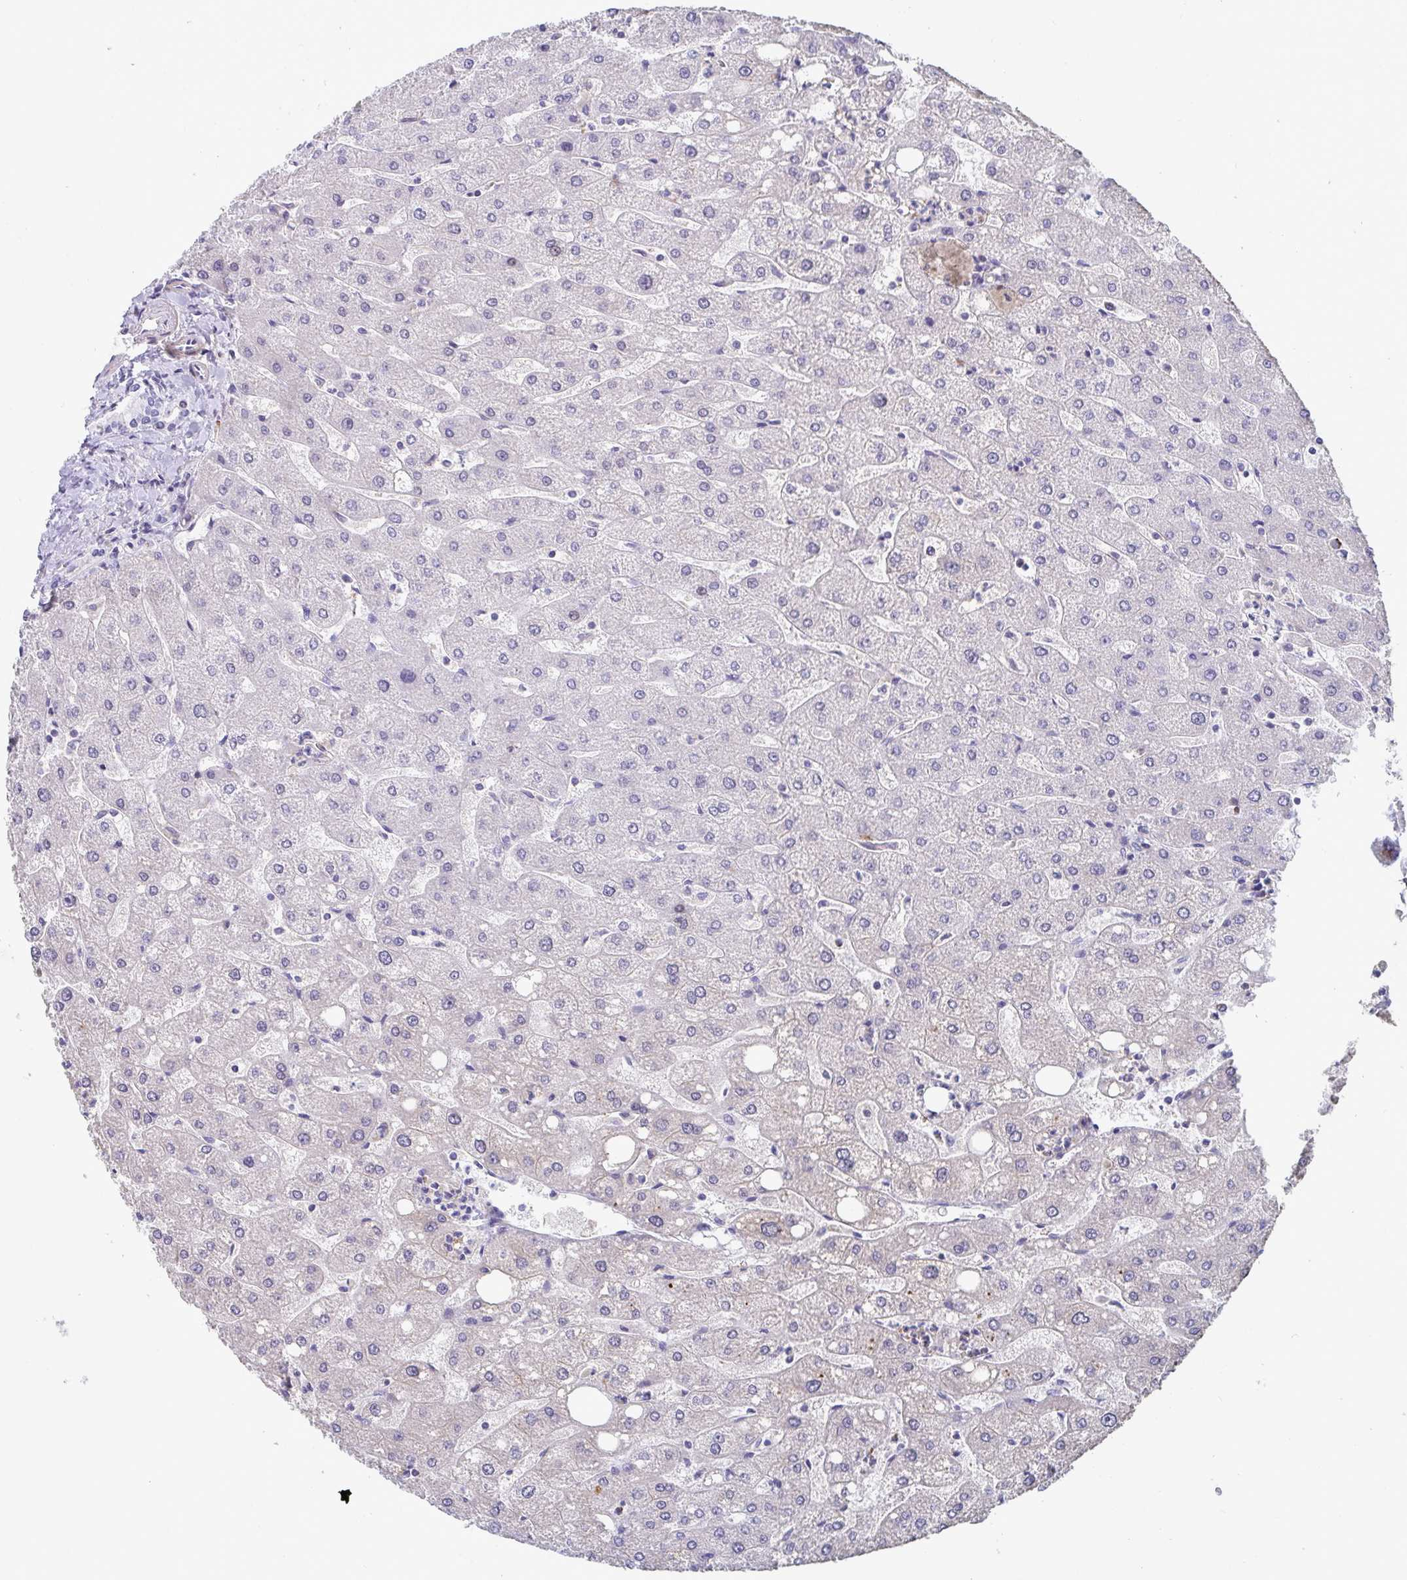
{"staining": {"intensity": "negative", "quantity": "none", "location": "none"}, "tissue": "liver", "cell_type": "Cholangiocytes", "image_type": "normal", "snomed": [{"axis": "morphology", "description": "Normal tissue, NOS"}, {"axis": "topography", "description": "Liver"}], "caption": "An immunohistochemistry (IHC) histopathology image of unremarkable liver is shown. There is no staining in cholangiocytes of liver. (Immunohistochemistry (ihc), brightfield microscopy, high magnification).", "gene": "WDR72", "patient": {"sex": "male", "age": 67}}